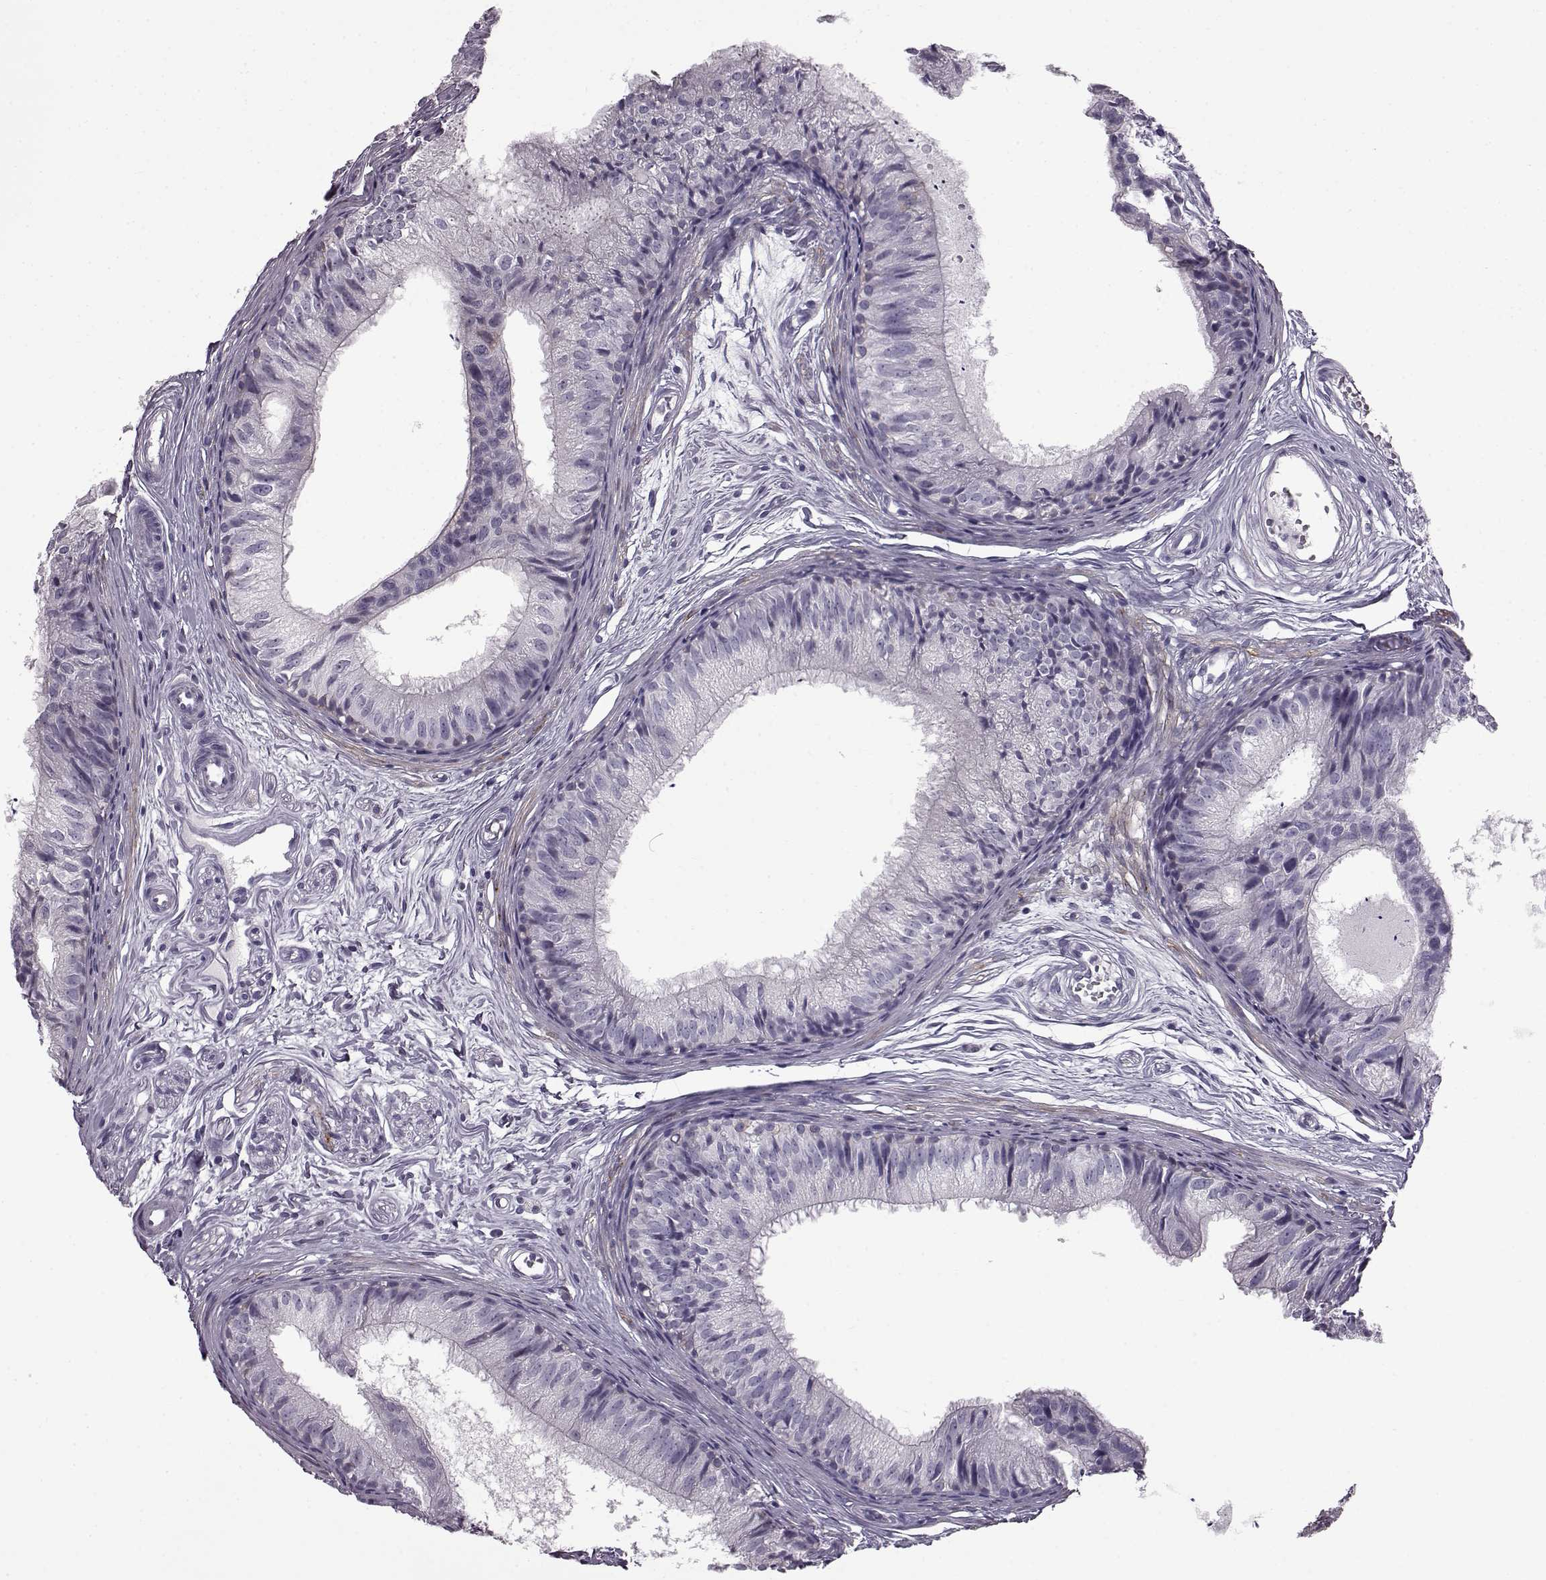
{"staining": {"intensity": "negative", "quantity": "none", "location": "none"}, "tissue": "epididymis", "cell_type": "Glandular cells", "image_type": "normal", "snomed": [{"axis": "morphology", "description": "Normal tissue, NOS"}, {"axis": "topography", "description": "Epididymis"}], "caption": "This is a image of immunohistochemistry staining of normal epididymis, which shows no positivity in glandular cells.", "gene": "SLC28A2", "patient": {"sex": "male", "age": 25}}